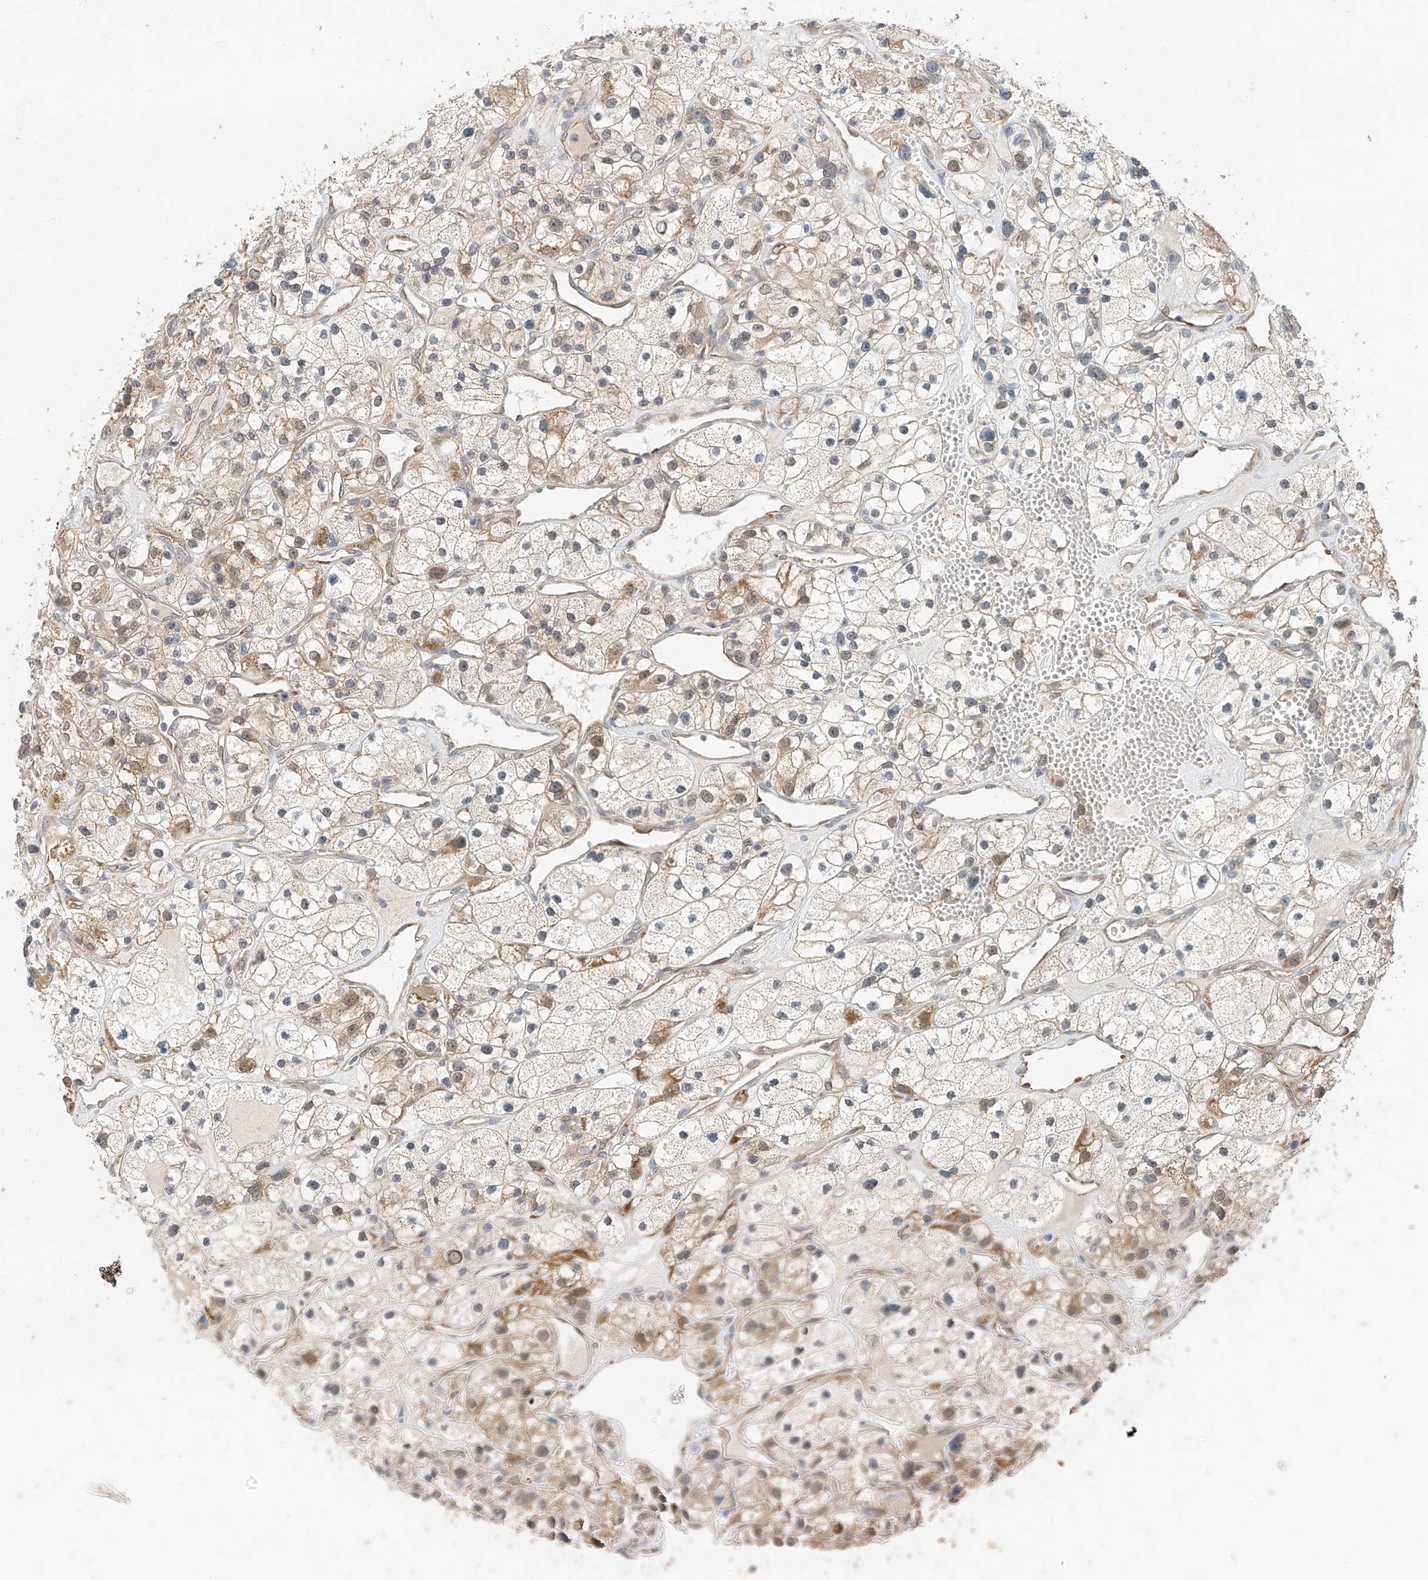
{"staining": {"intensity": "moderate", "quantity": "<25%", "location": "cytoplasmic/membranous"}, "tissue": "renal cancer", "cell_type": "Tumor cells", "image_type": "cancer", "snomed": [{"axis": "morphology", "description": "Adenocarcinoma, NOS"}, {"axis": "topography", "description": "Kidney"}], "caption": "A brown stain shows moderate cytoplasmic/membranous staining of a protein in renal cancer (adenocarcinoma) tumor cells.", "gene": "PPA2", "patient": {"sex": "female", "age": 57}}